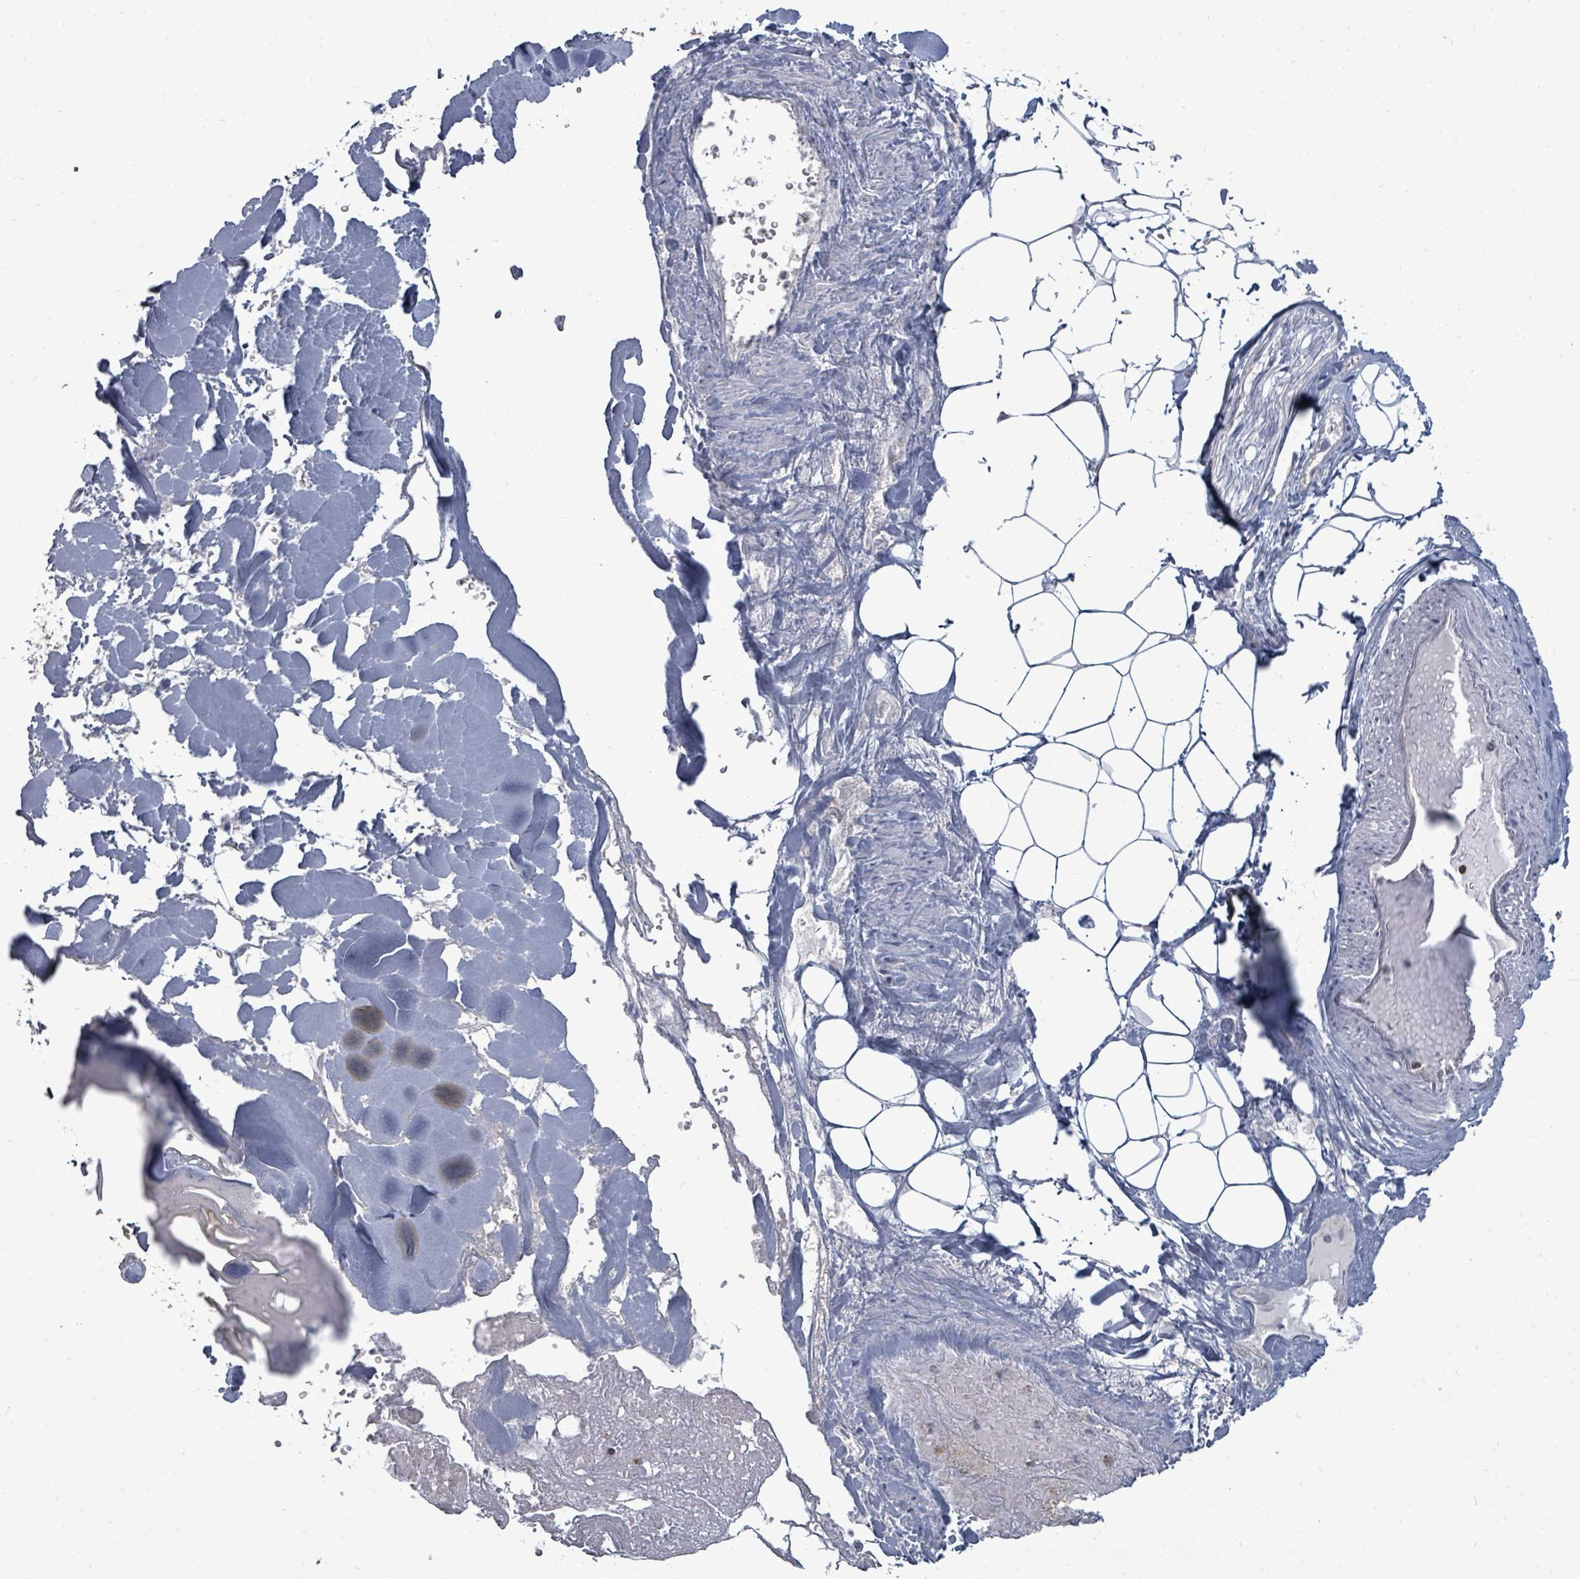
{"staining": {"intensity": "negative", "quantity": "none", "location": "none"}, "tissue": "adipose tissue", "cell_type": "Adipocytes", "image_type": "normal", "snomed": [{"axis": "morphology", "description": "Normal tissue, NOS"}, {"axis": "topography", "description": "Peripheral nerve tissue"}], "caption": "Immunohistochemical staining of unremarkable human adipose tissue displays no significant positivity in adipocytes. Brightfield microscopy of IHC stained with DAB (3,3'-diaminobenzidine) (brown) and hematoxylin (blue), captured at high magnification.", "gene": "EIF3CL", "patient": {"sex": "male", "age": 74}}